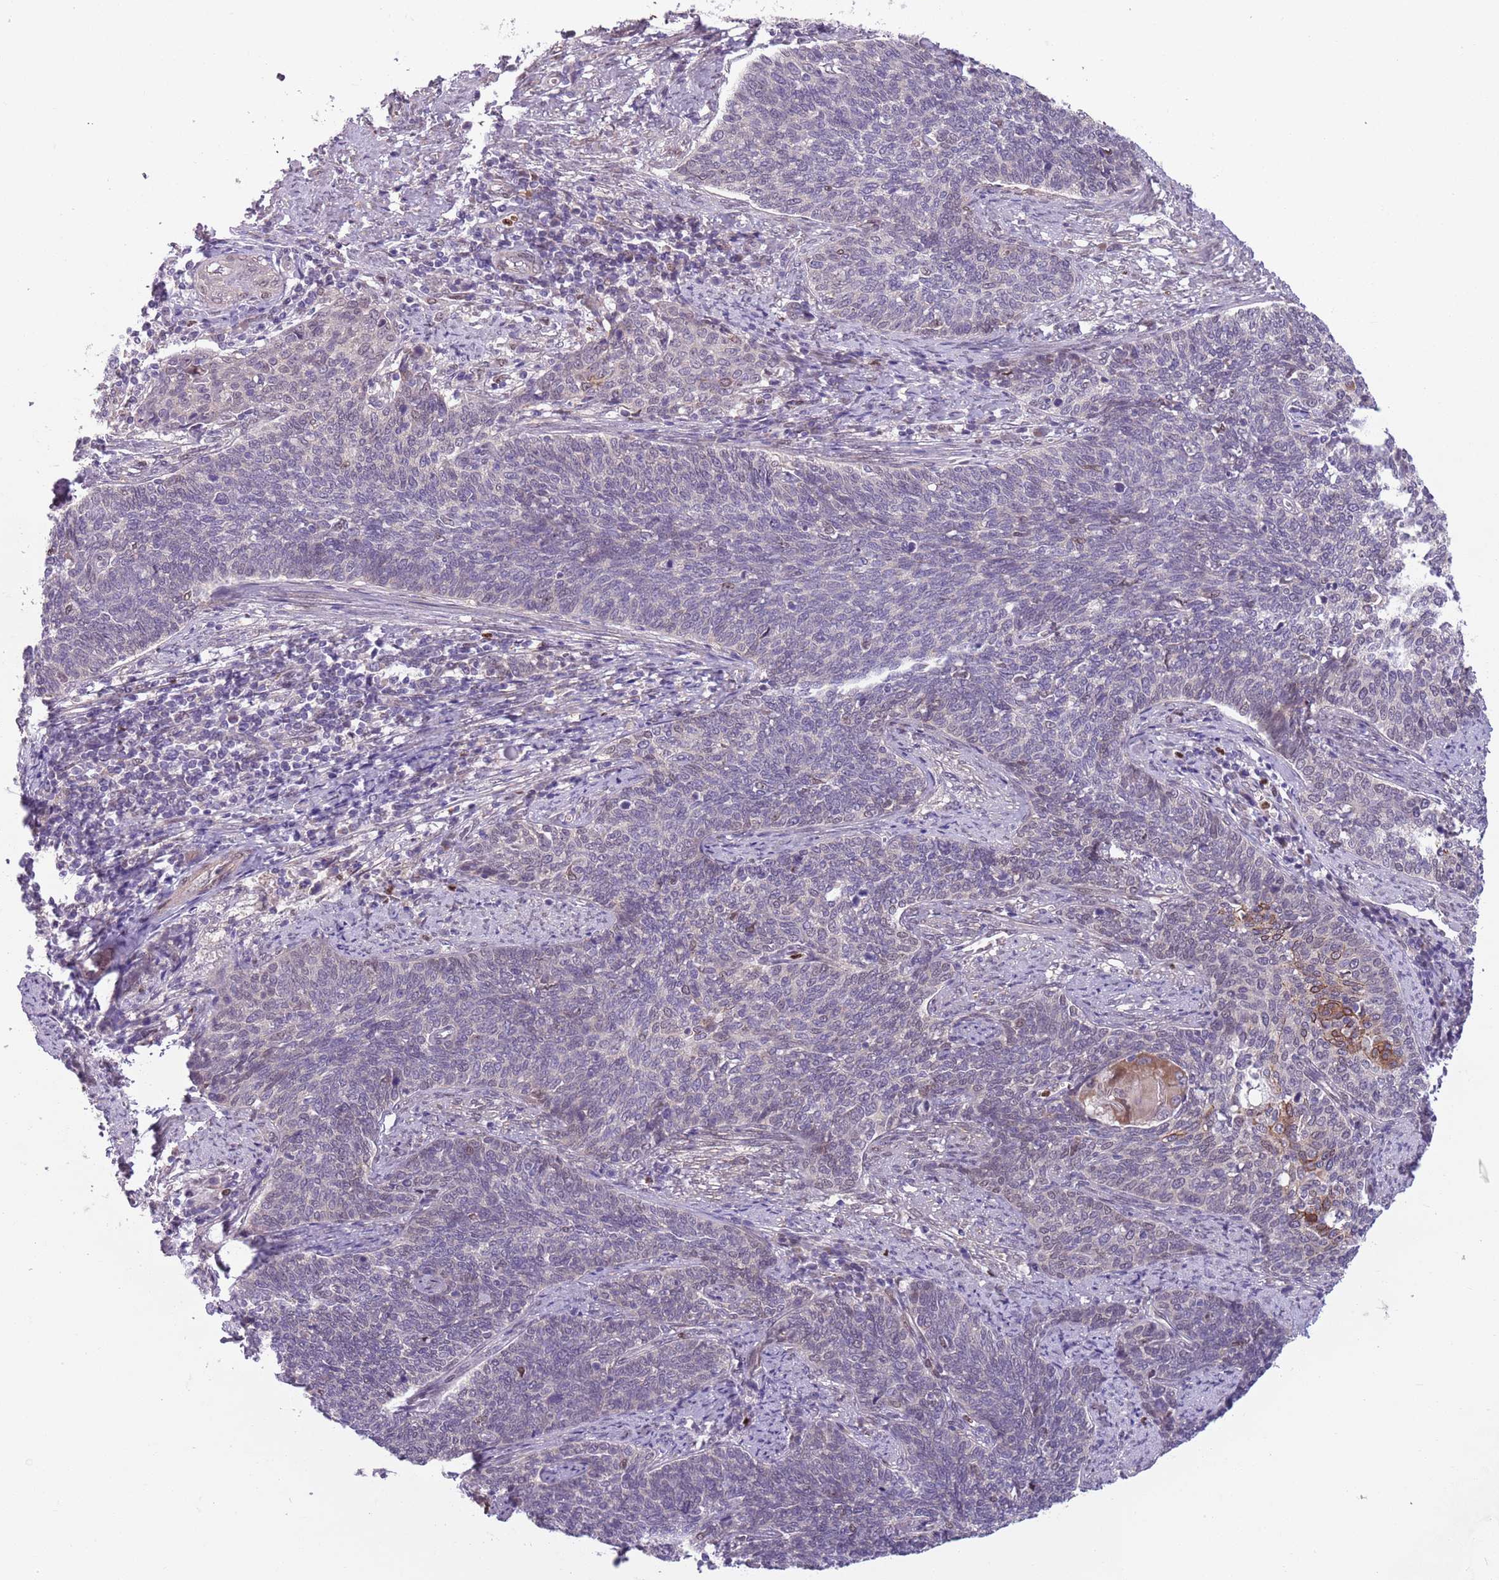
{"staining": {"intensity": "negative", "quantity": "none", "location": "none"}, "tissue": "cervical cancer", "cell_type": "Tumor cells", "image_type": "cancer", "snomed": [{"axis": "morphology", "description": "Squamous cell carcinoma, NOS"}, {"axis": "topography", "description": "Cervix"}], "caption": "Human cervical cancer (squamous cell carcinoma) stained for a protein using immunohistochemistry (IHC) demonstrates no positivity in tumor cells.", "gene": "ADCY7", "patient": {"sex": "female", "age": 39}}